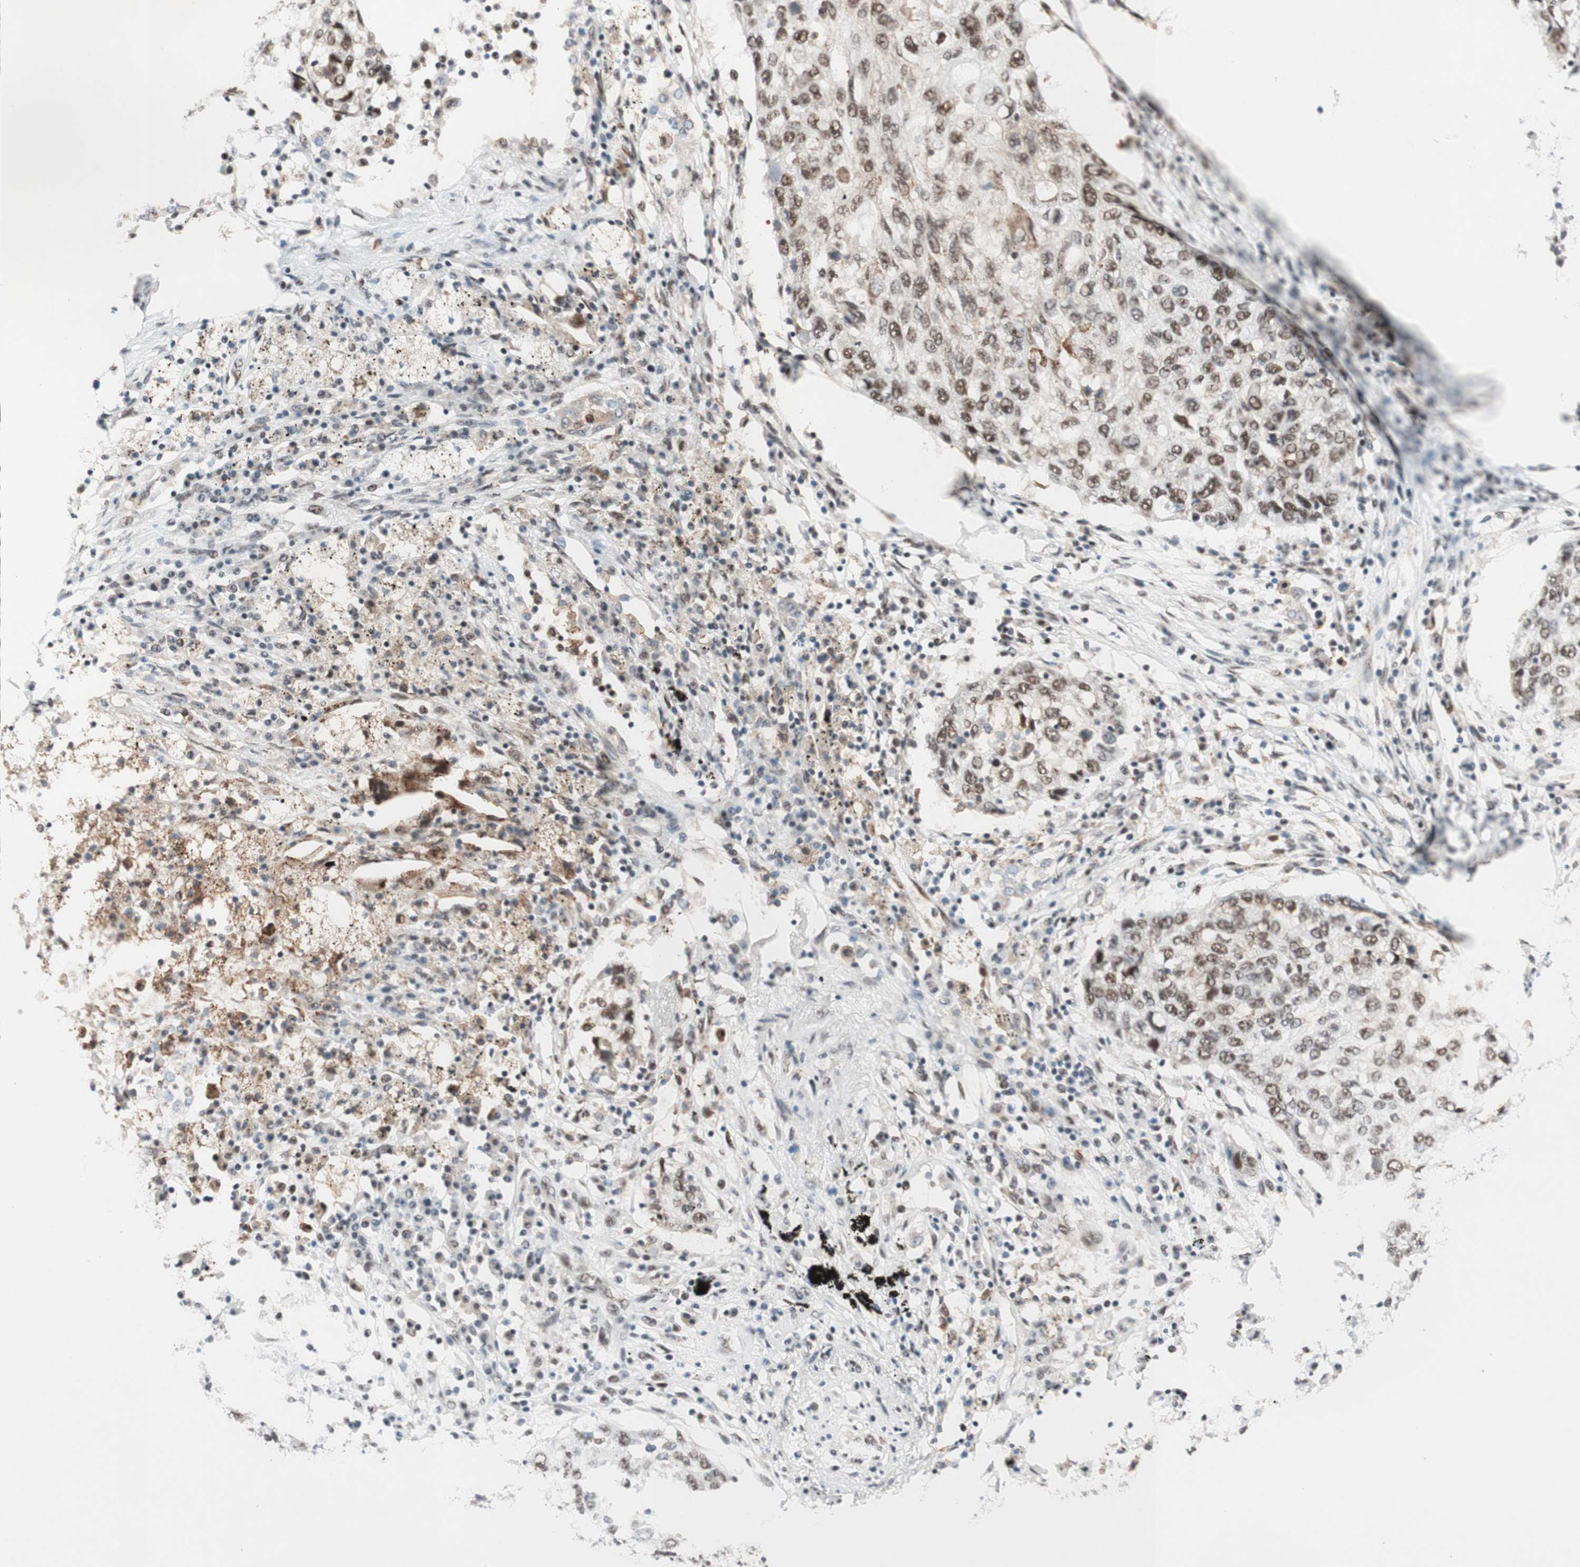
{"staining": {"intensity": "moderate", "quantity": ">75%", "location": "nuclear"}, "tissue": "lung cancer", "cell_type": "Tumor cells", "image_type": "cancer", "snomed": [{"axis": "morphology", "description": "Squamous cell carcinoma, NOS"}, {"axis": "topography", "description": "Lung"}], "caption": "Immunohistochemistry (IHC) image of neoplastic tissue: squamous cell carcinoma (lung) stained using immunohistochemistry displays medium levels of moderate protein expression localized specifically in the nuclear of tumor cells, appearing as a nuclear brown color.", "gene": "PRPF19", "patient": {"sex": "female", "age": 63}}